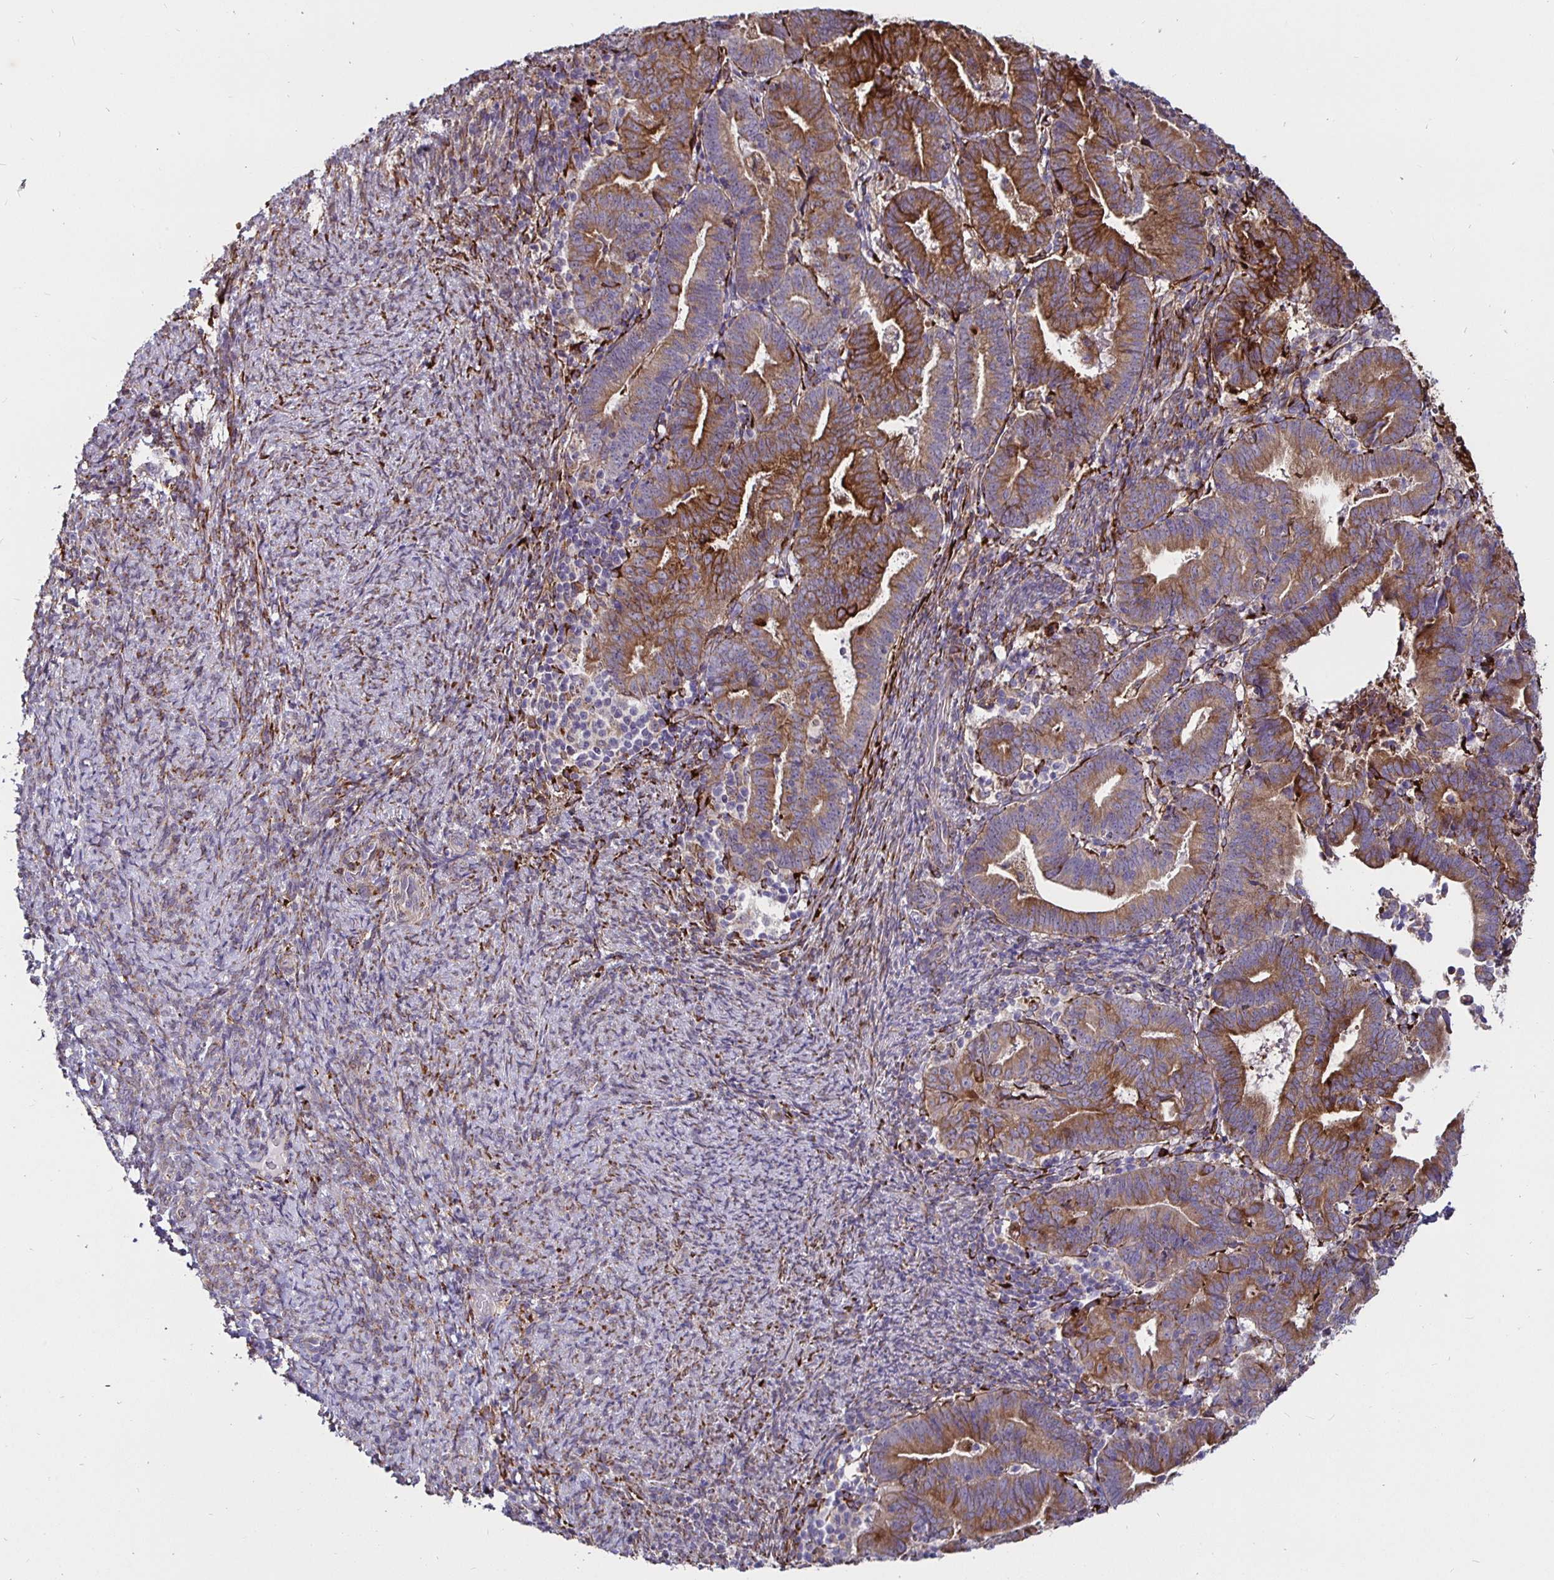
{"staining": {"intensity": "strong", "quantity": "25%-75%", "location": "cytoplasmic/membranous"}, "tissue": "endometrial cancer", "cell_type": "Tumor cells", "image_type": "cancer", "snomed": [{"axis": "morphology", "description": "Adenocarcinoma, NOS"}, {"axis": "topography", "description": "Endometrium"}], "caption": "Endometrial adenocarcinoma stained for a protein exhibits strong cytoplasmic/membranous positivity in tumor cells. (DAB = brown stain, brightfield microscopy at high magnification).", "gene": "P4HA2", "patient": {"sex": "female", "age": 70}}